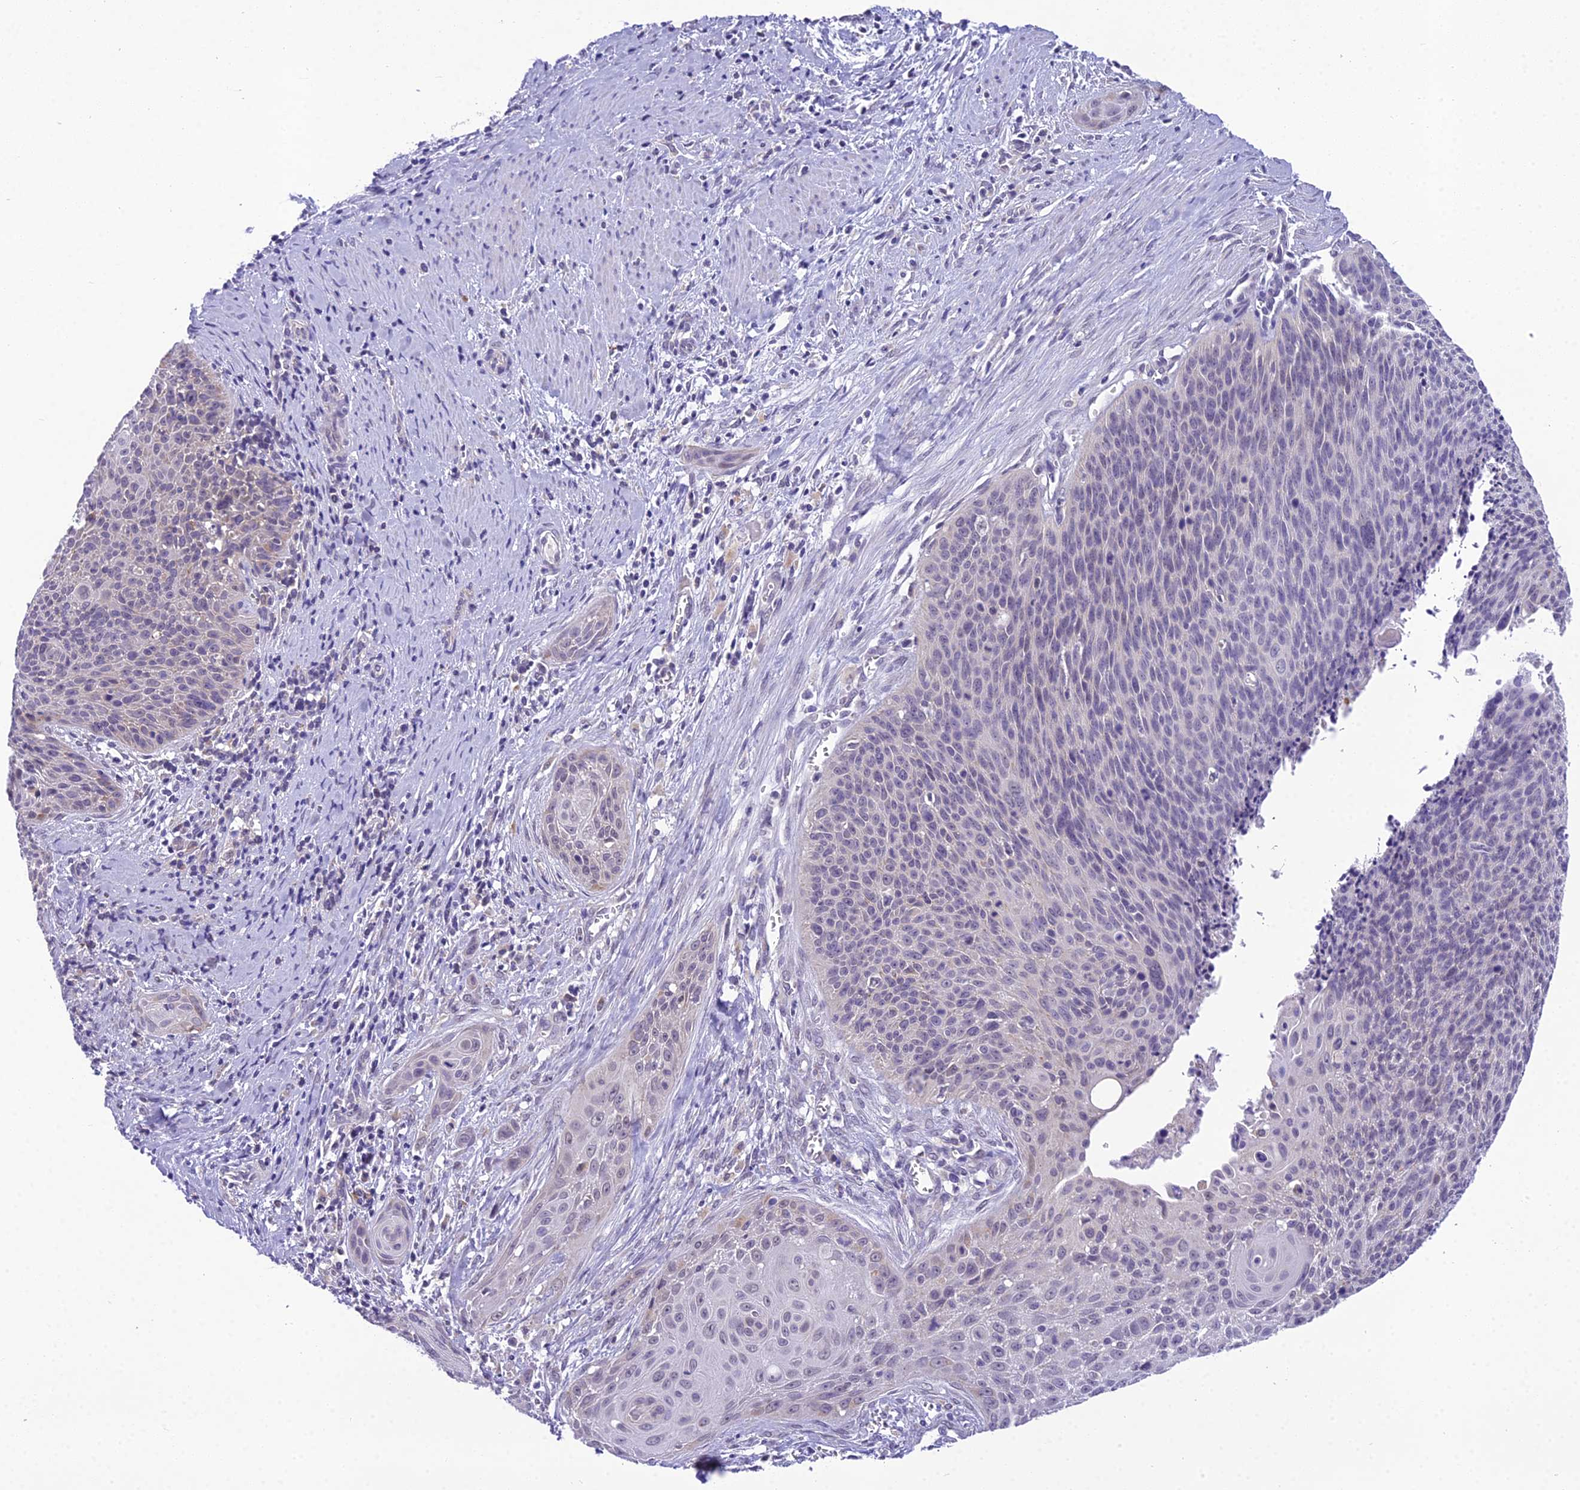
{"staining": {"intensity": "negative", "quantity": "none", "location": "none"}, "tissue": "cervical cancer", "cell_type": "Tumor cells", "image_type": "cancer", "snomed": [{"axis": "morphology", "description": "Squamous cell carcinoma, NOS"}, {"axis": "topography", "description": "Cervix"}], "caption": "The immunohistochemistry image has no significant staining in tumor cells of cervical squamous cell carcinoma tissue.", "gene": "MIIP", "patient": {"sex": "female", "age": 55}}